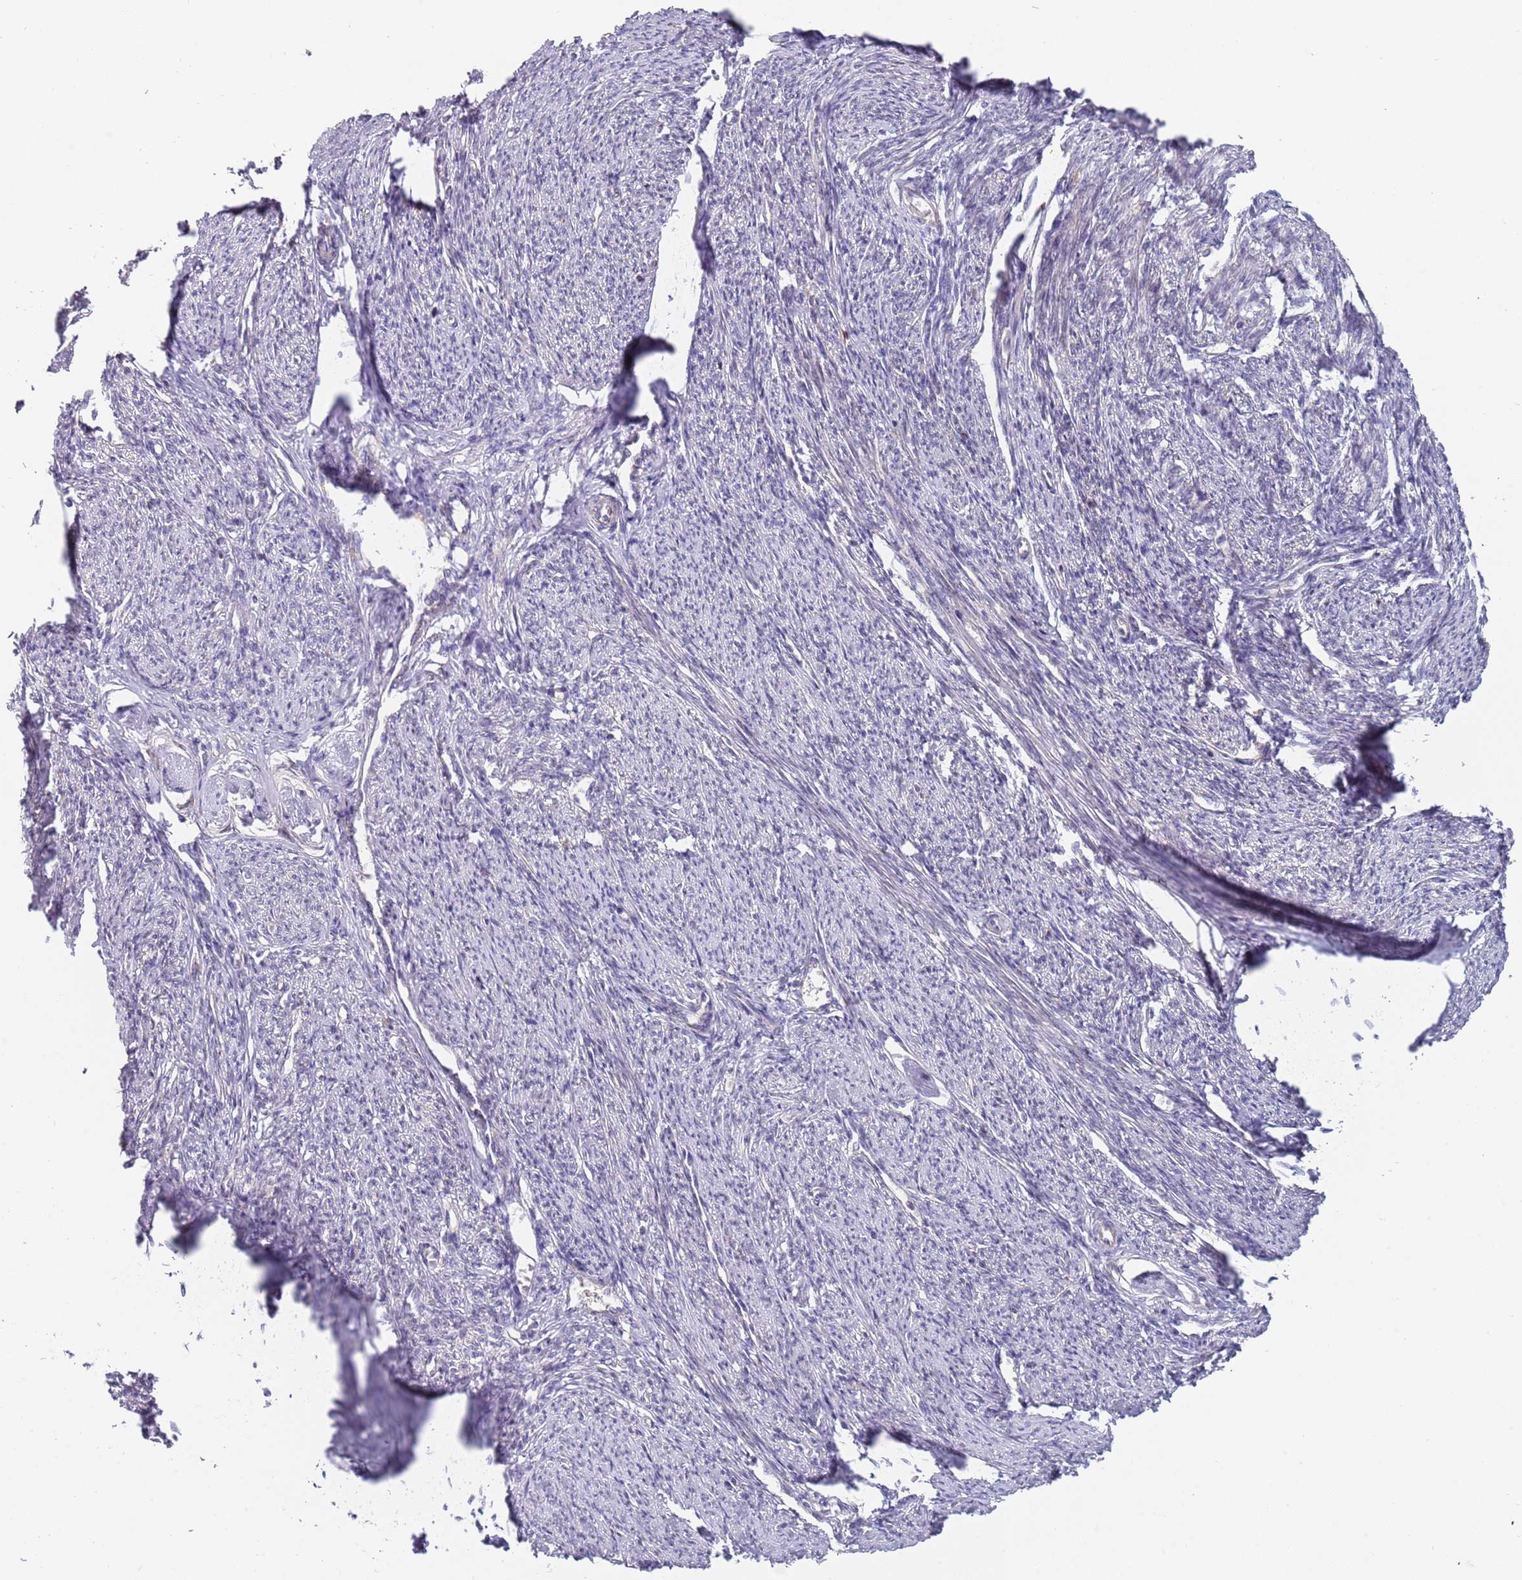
{"staining": {"intensity": "weak", "quantity": "25%-75%", "location": "cytoplasmic/membranous"}, "tissue": "smooth muscle", "cell_type": "Smooth muscle cells", "image_type": "normal", "snomed": [{"axis": "morphology", "description": "Normal tissue, NOS"}, {"axis": "topography", "description": "Smooth muscle"}, {"axis": "topography", "description": "Uterus"}], "caption": "Immunohistochemical staining of normal human smooth muscle reveals low levels of weak cytoplasmic/membranous positivity in approximately 25%-75% of smooth muscle cells.", "gene": "ABCC10", "patient": {"sex": "female", "age": 59}}